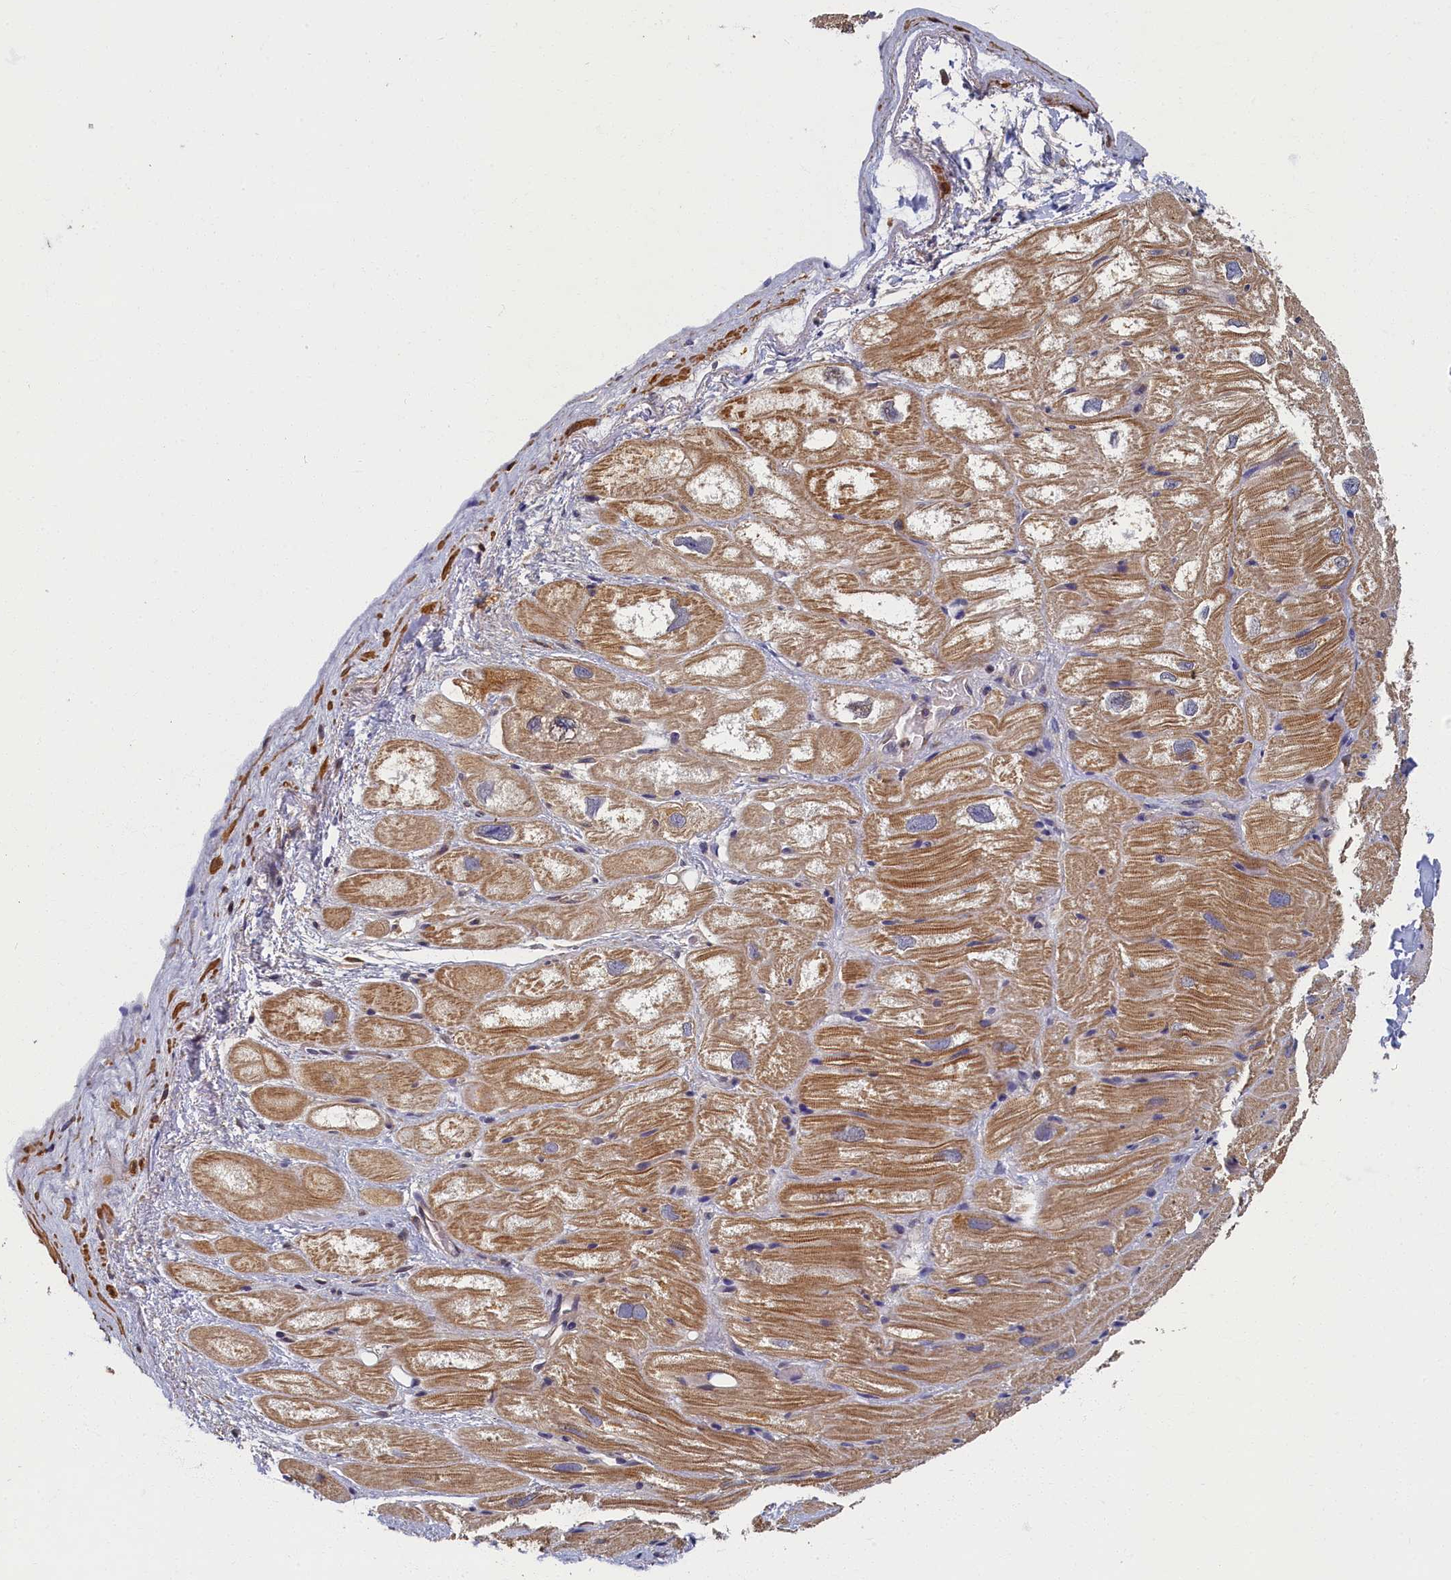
{"staining": {"intensity": "moderate", "quantity": ">75%", "location": "cytoplasmic/membranous"}, "tissue": "heart muscle", "cell_type": "Cardiomyocytes", "image_type": "normal", "snomed": [{"axis": "morphology", "description": "Normal tissue, NOS"}, {"axis": "topography", "description": "Heart"}], "caption": "Immunohistochemistry (IHC) (DAB) staining of unremarkable heart muscle demonstrates moderate cytoplasmic/membranous protein expression in approximately >75% of cardiomyocytes.", "gene": "TBCB", "patient": {"sex": "male", "age": 50}}